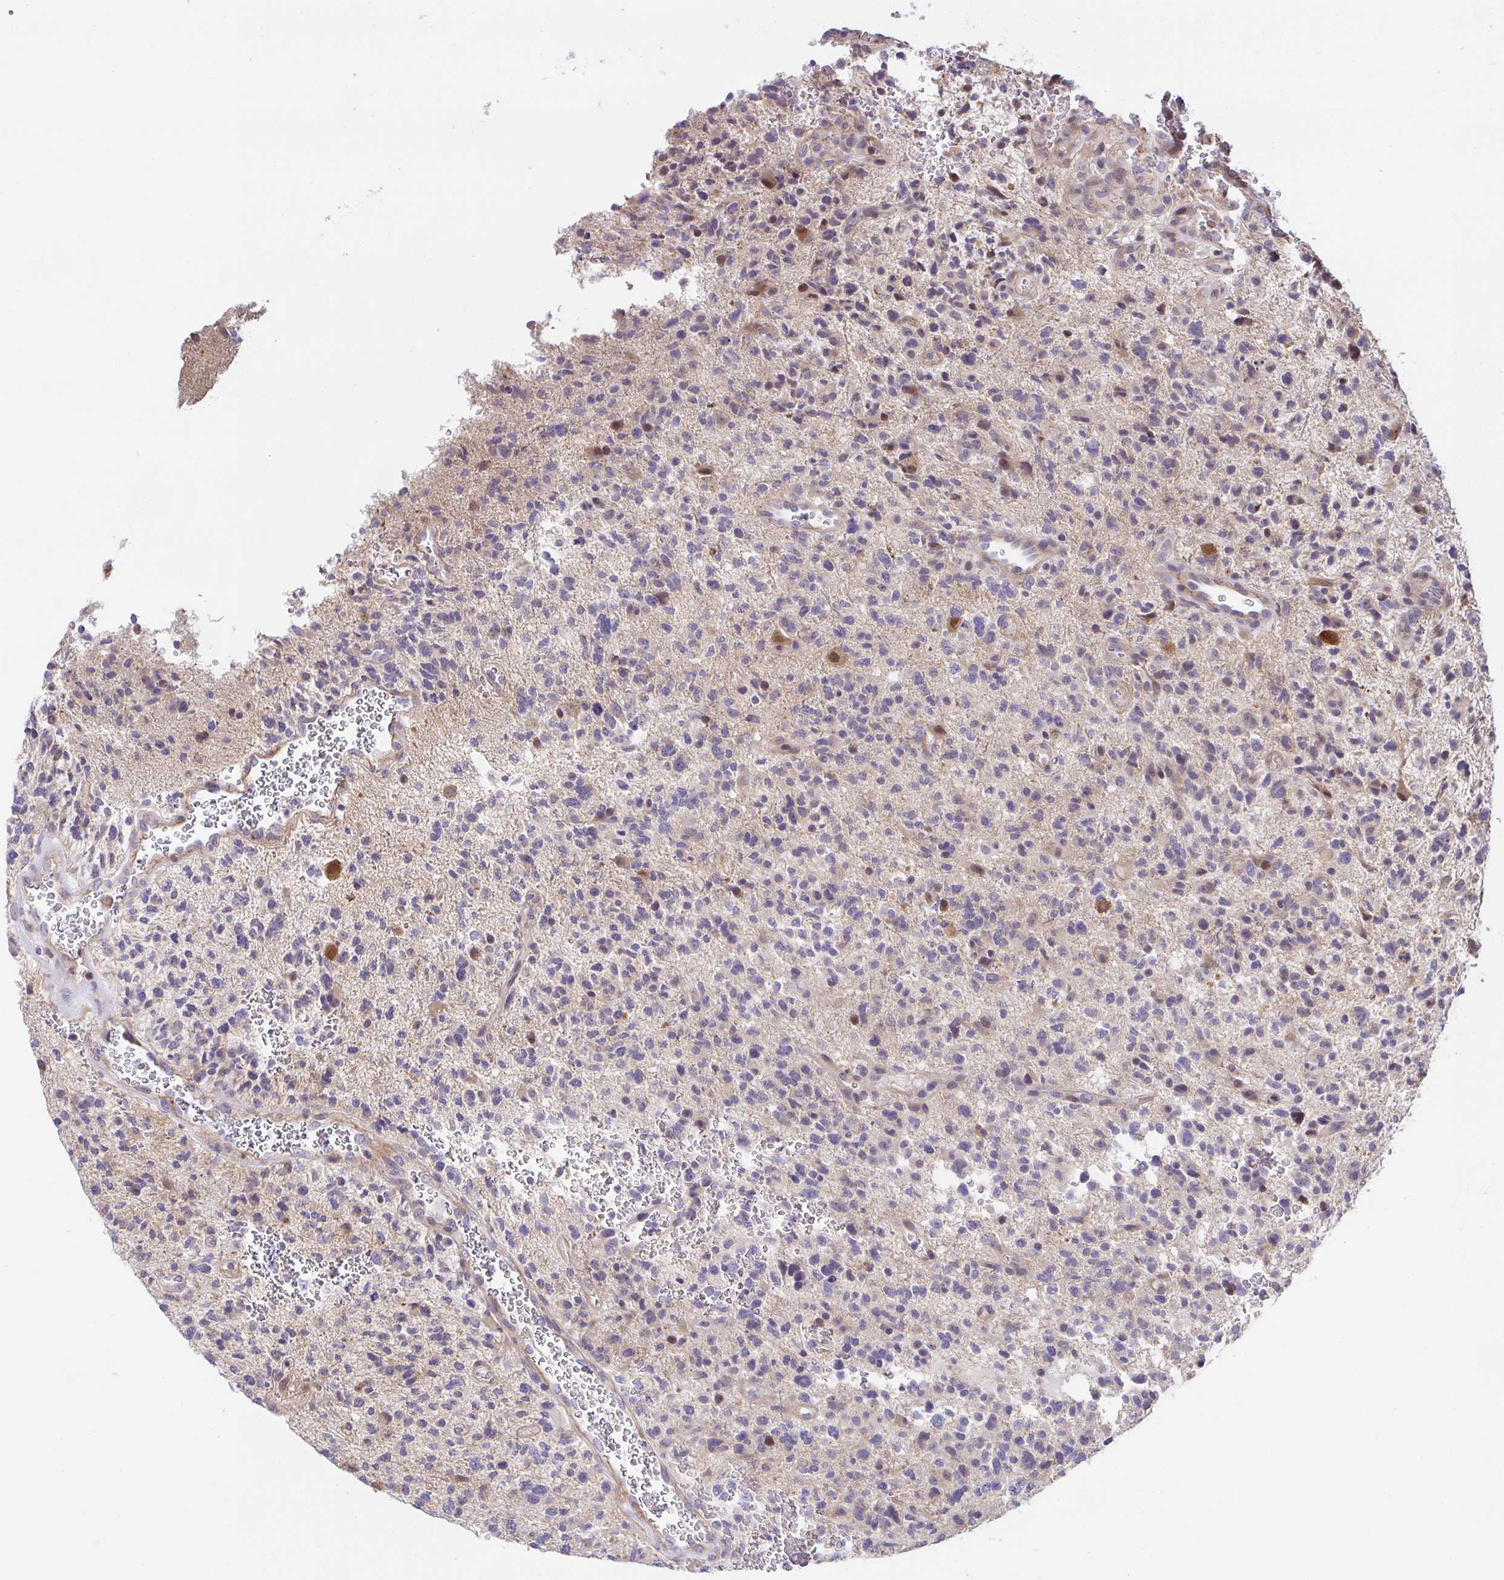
{"staining": {"intensity": "negative", "quantity": "none", "location": "none"}, "tissue": "glioma", "cell_type": "Tumor cells", "image_type": "cancer", "snomed": [{"axis": "morphology", "description": "Glioma, malignant, High grade"}, {"axis": "topography", "description": "Brain"}], "caption": "Malignant glioma (high-grade) was stained to show a protein in brown. There is no significant positivity in tumor cells.", "gene": "PREPL", "patient": {"sex": "female", "age": 71}}